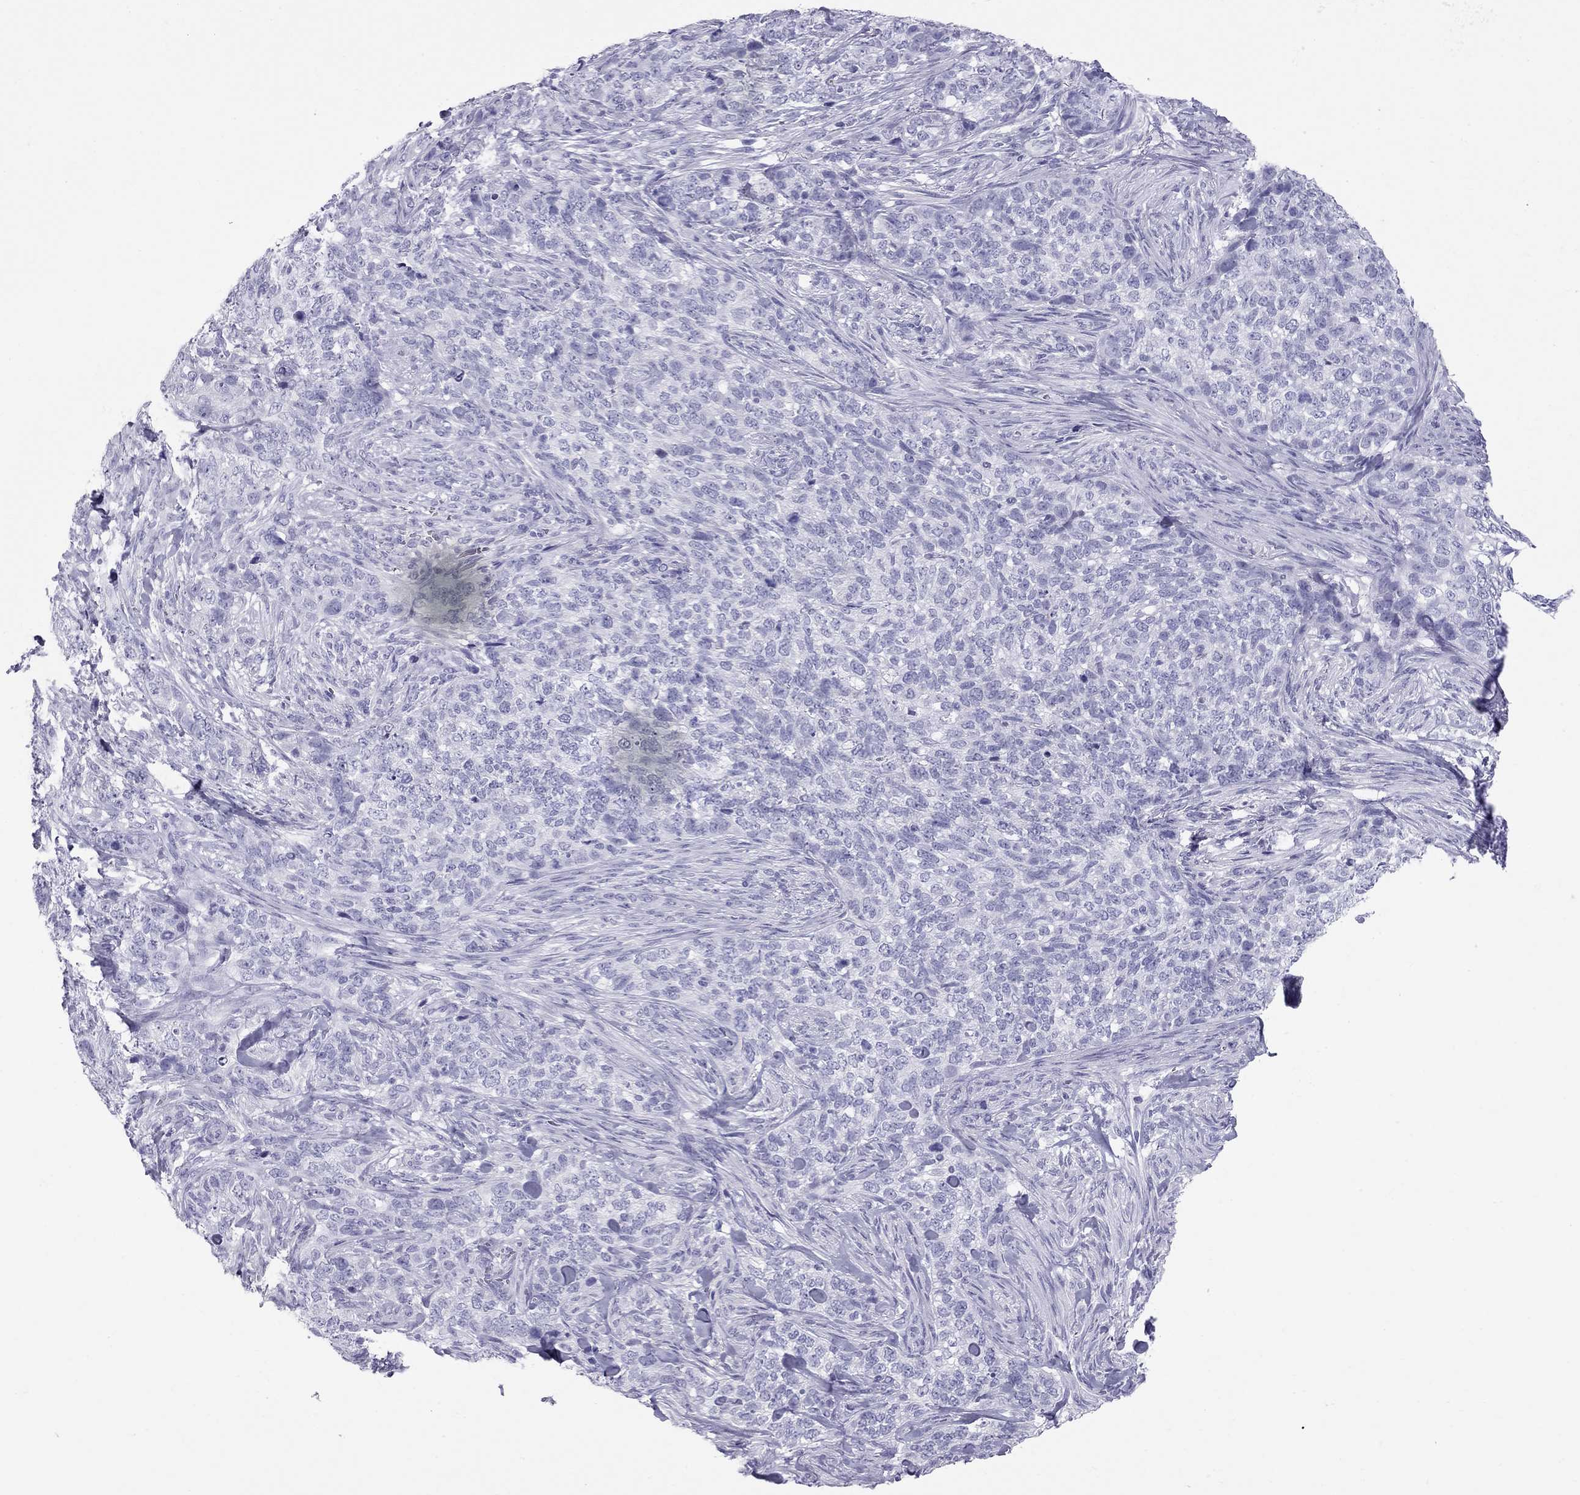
{"staining": {"intensity": "negative", "quantity": "none", "location": "none"}, "tissue": "skin cancer", "cell_type": "Tumor cells", "image_type": "cancer", "snomed": [{"axis": "morphology", "description": "Basal cell carcinoma"}, {"axis": "topography", "description": "Skin"}], "caption": "The immunohistochemistry image has no significant staining in tumor cells of skin basal cell carcinoma tissue.", "gene": "TRPM3", "patient": {"sex": "female", "age": 69}}